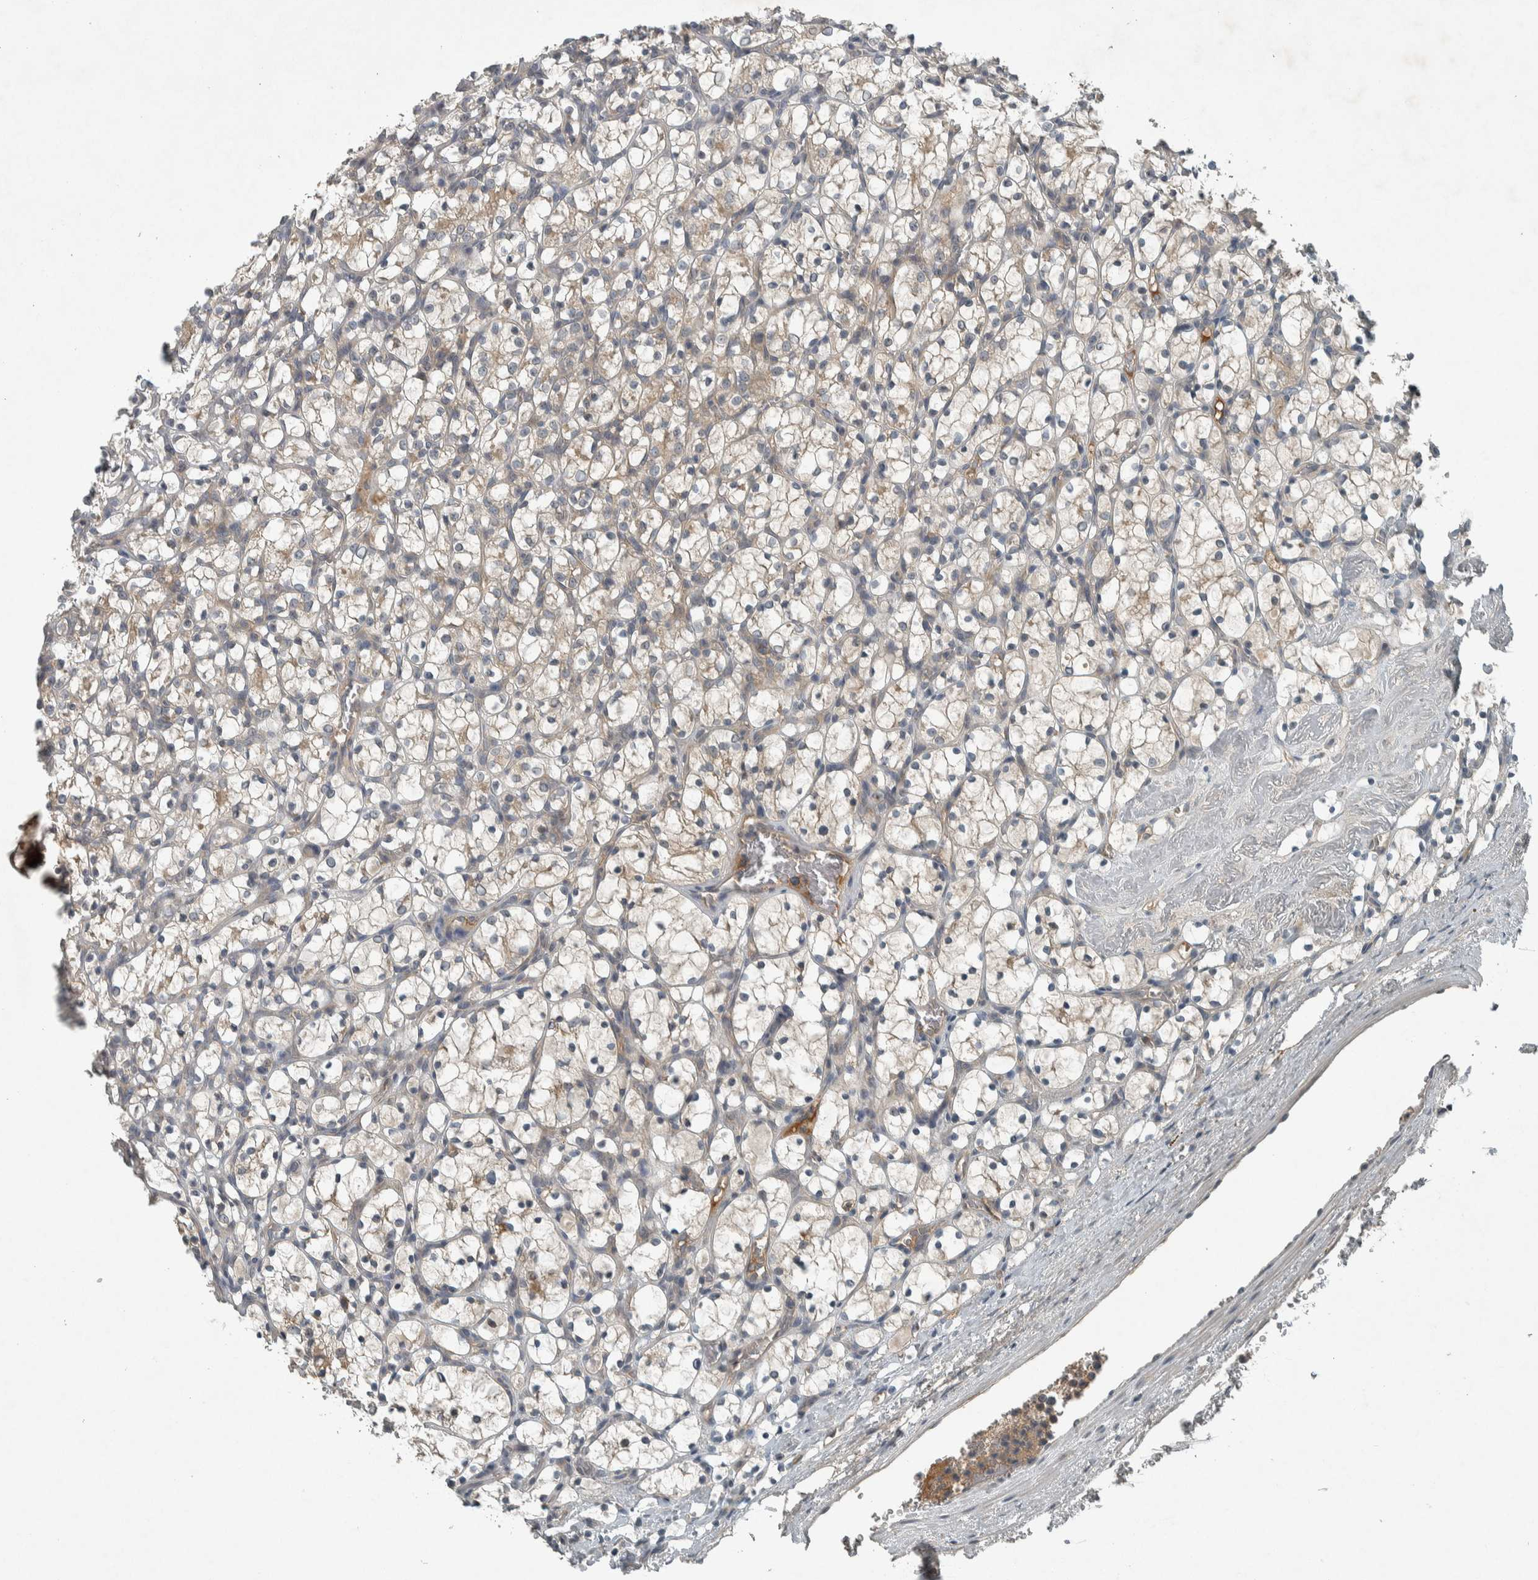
{"staining": {"intensity": "weak", "quantity": "25%-75%", "location": "cytoplasmic/membranous"}, "tissue": "renal cancer", "cell_type": "Tumor cells", "image_type": "cancer", "snomed": [{"axis": "morphology", "description": "Adenocarcinoma, NOS"}, {"axis": "topography", "description": "Kidney"}], "caption": "Human adenocarcinoma (renal) stained with a brown dye shows weak cytoplasmic/membranous positive expression in about 25%-75% of tumor cells.", "gene": "CLCN2", "patient": {"sex": "female", "age": 69}}